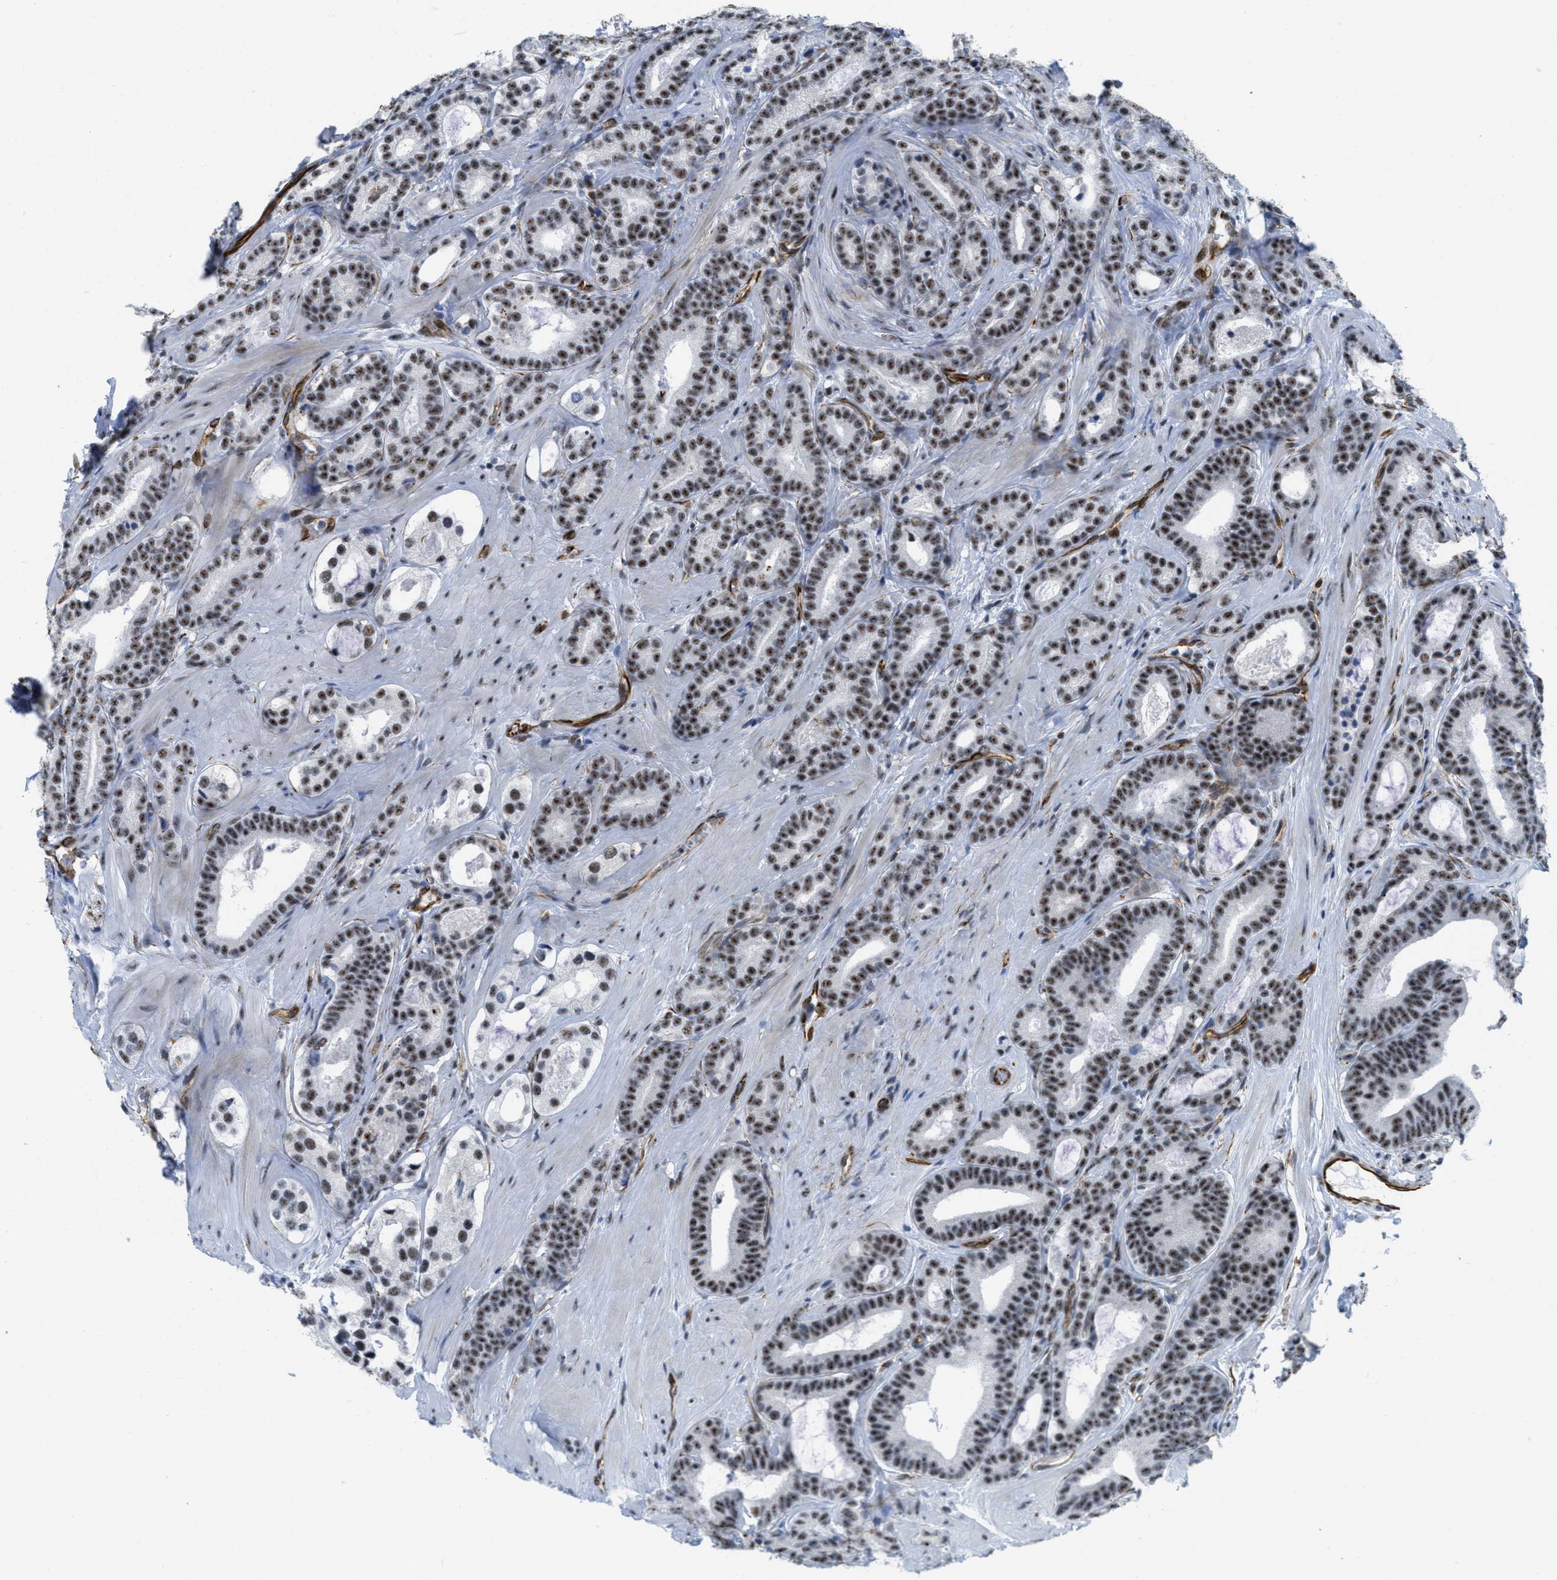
{"staining": {"intensity": "moderate", "quantity": ">75%", "location": "nuclear"}, "tissue": "prostate cancer", "cell_type": "Tumor cells", "image_type": "cancer", "snomed": [{"axis": "morphology", "description": "Adenocarcinoma, High grade"}, {"axis": "topography", "description": "Prostate"}], "caption": "A brown stain labels moderate nuclear positivity of a protein in prostate adenocarcinoma (high-grade) tumor cells.", "gene": "LRRC8B", "patient": {"sex": "male", "age": 60}}